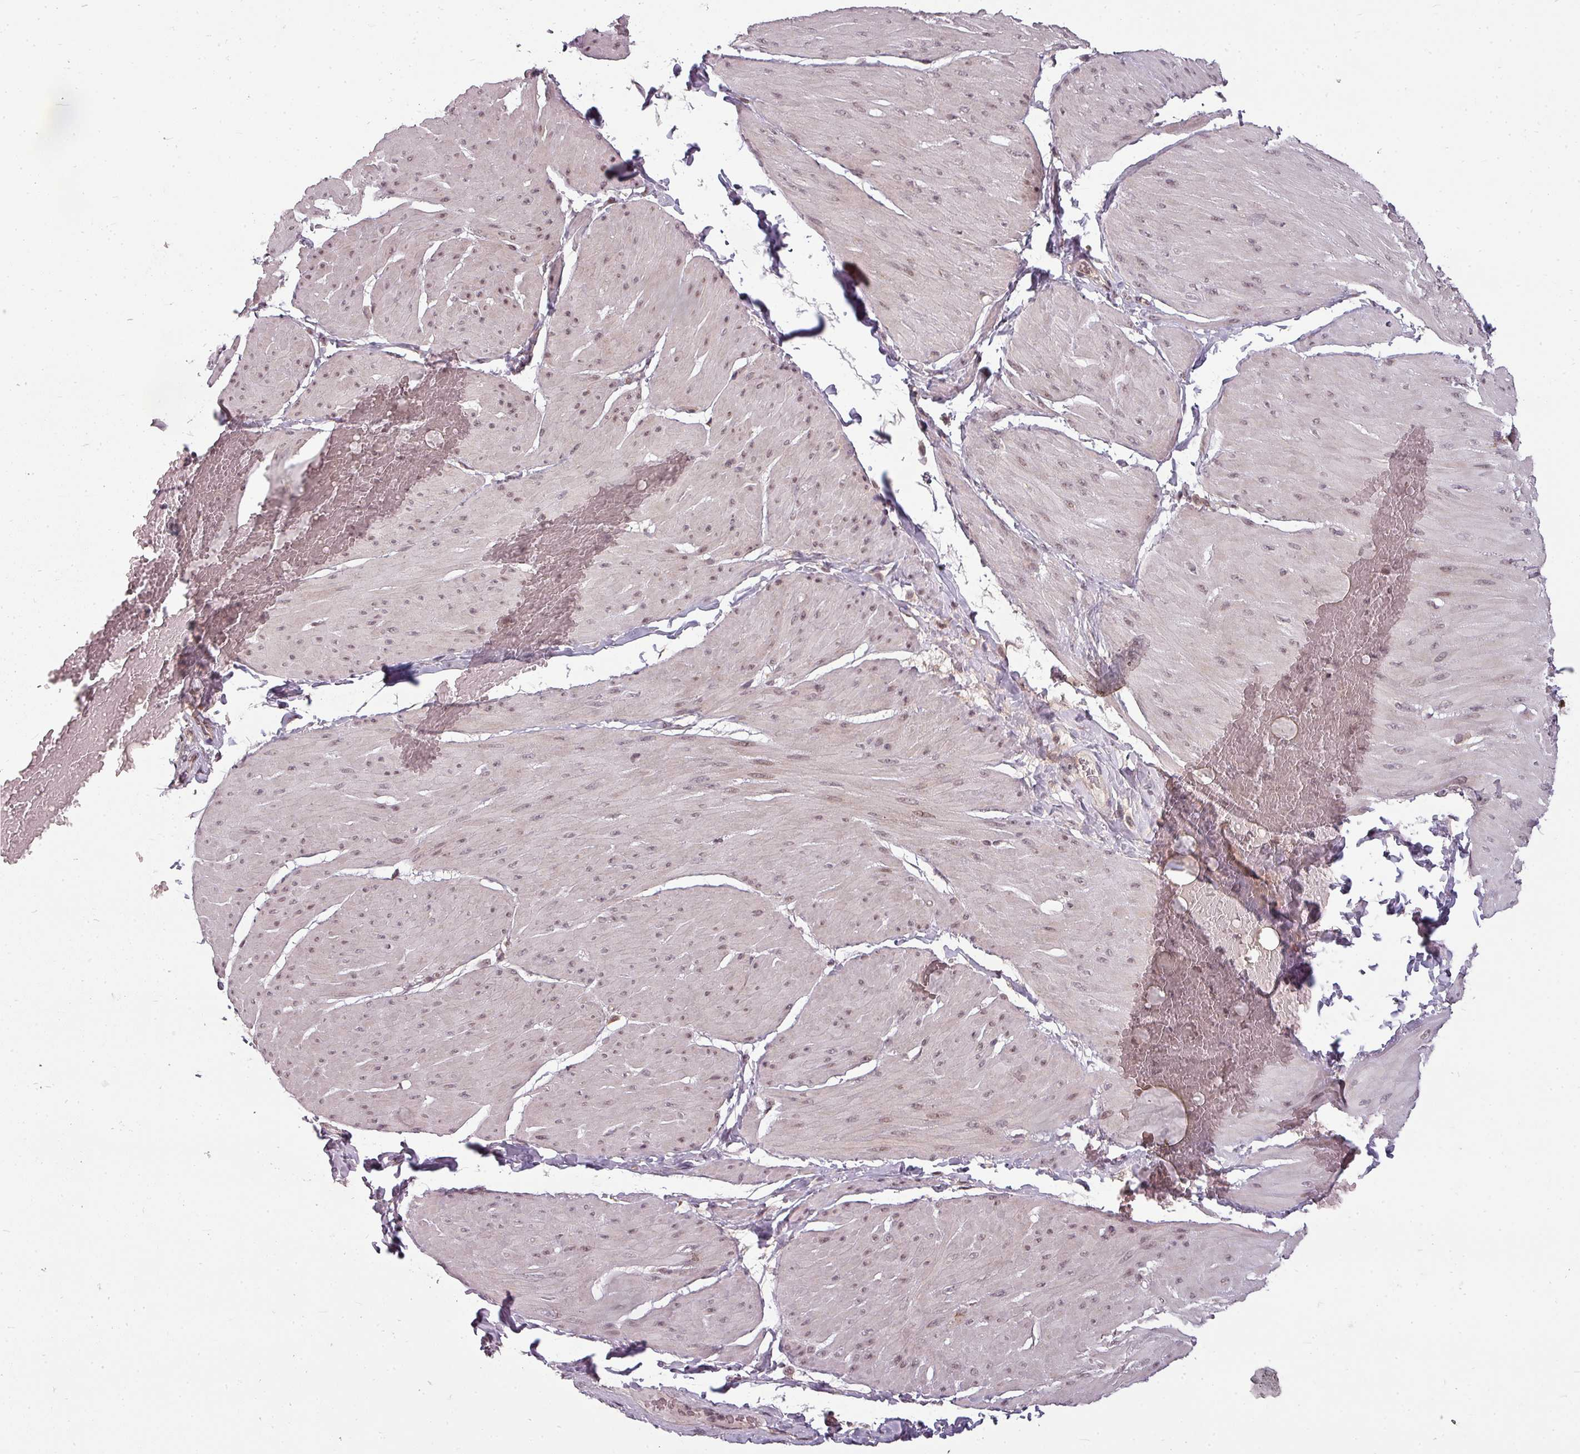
{"staining": {"intensity": "weak", "quantity": "25%-75%", "location": "nuclear"}, "tissue": "smooth muscle", "cell_type": "Smooth muscle cells", "image_type": "normal", "snomed": [{"axis": "morphology", "description": "Urothelial carcinoma, High grade"}, {"axis": "topography", "description": "Urinary bladder"}], "caption": "Immunohistochemistry histopathology image of benign smooth muscle: smooth muscle stained using IHC demonstrates low levels of weak protein expression localized specifically in the nuclear of smooth muscle cells, appearing as a nuclear brown color.", "gene": "CLIC1", "patient": {"sex": "male", "age": 46}}